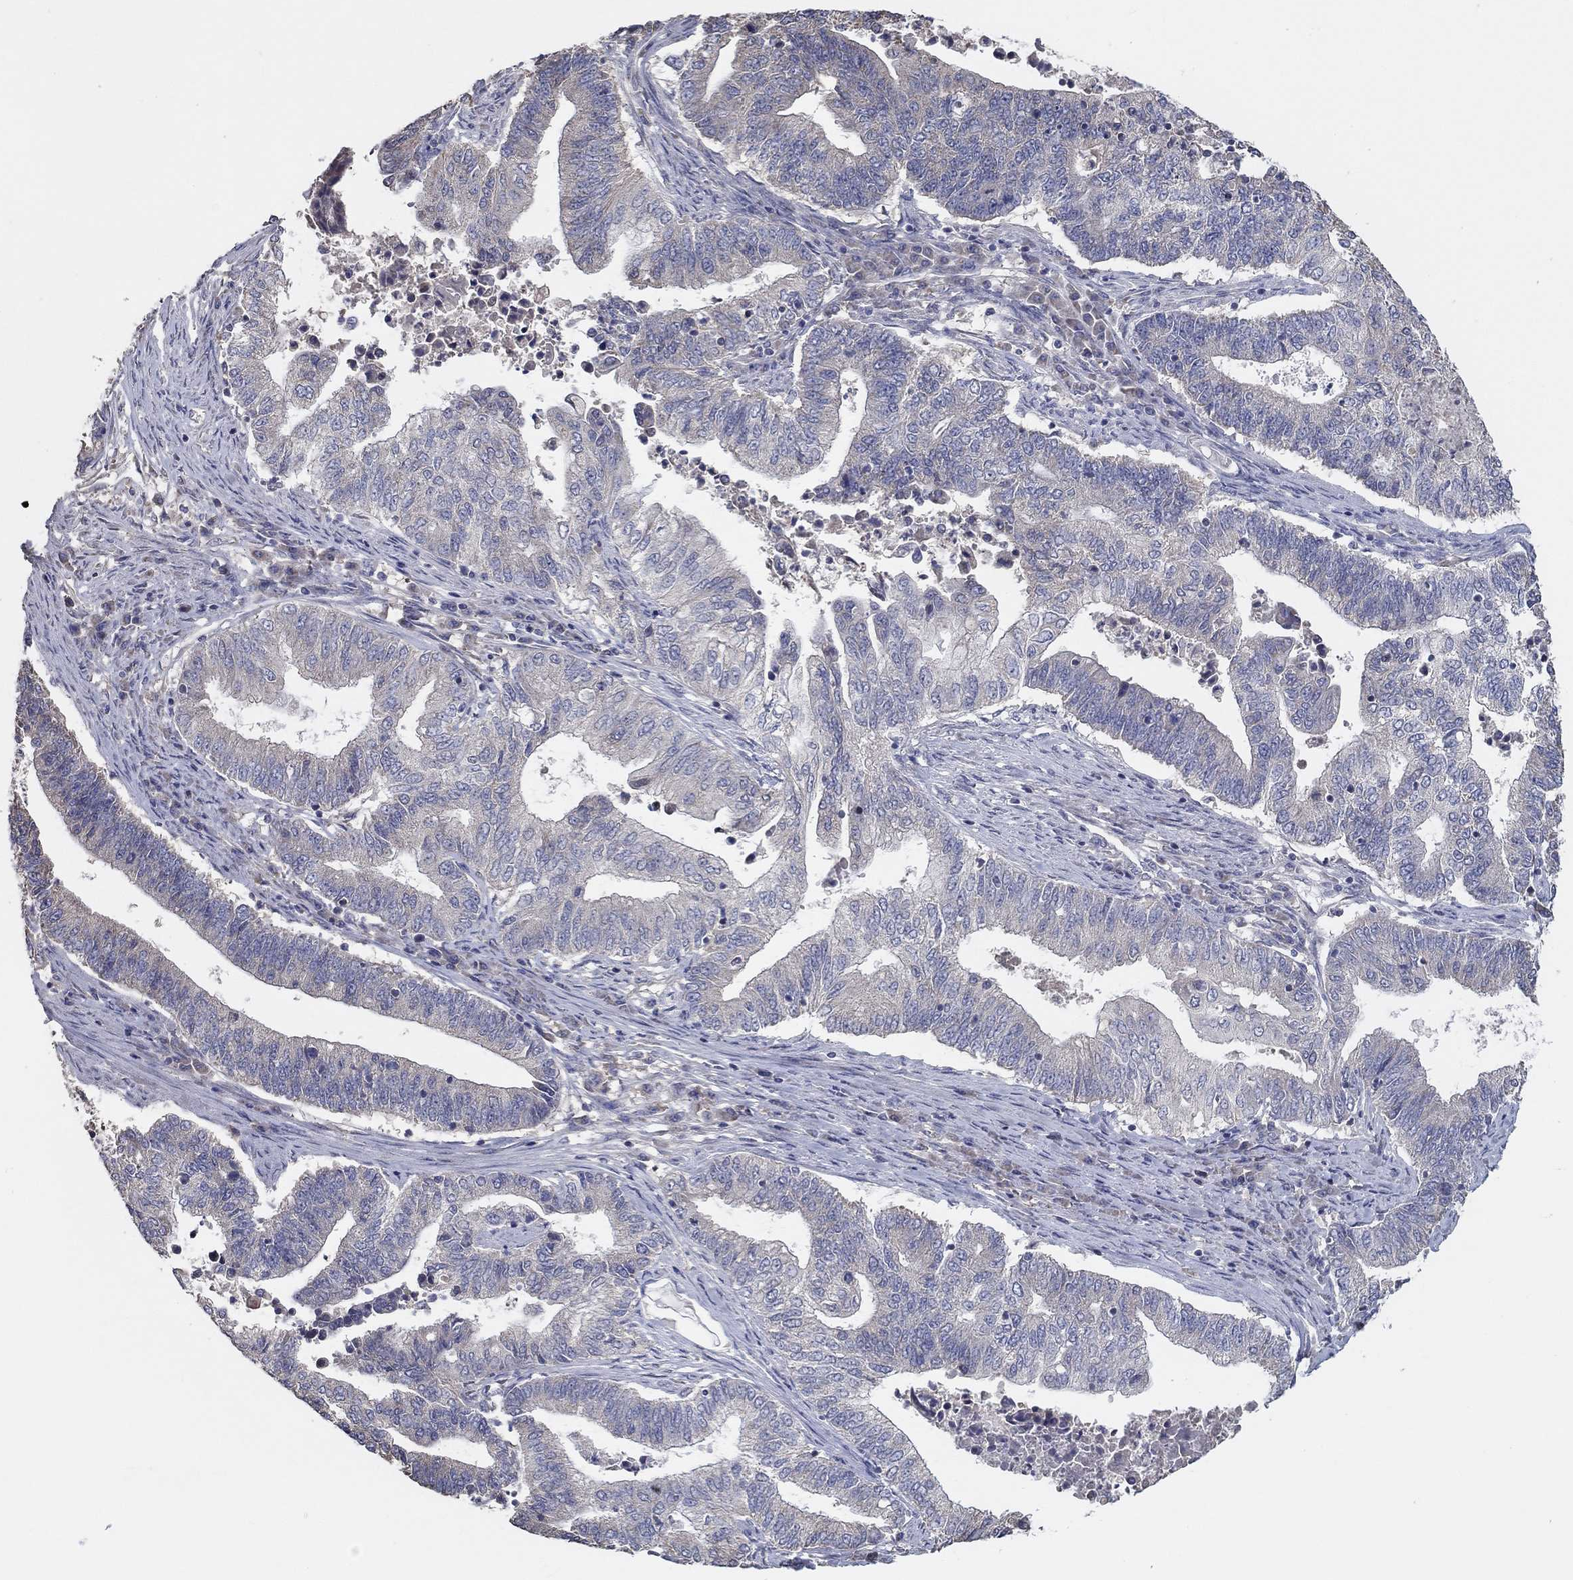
{"staining": {"intensity": "negative", "quantity": "none", "location": "none"}, "tissue": "endometrial cancer", "cell_type": "Tumor cells", "image_type": "cancer", "snomed": [{"axis": "morphology", "description": "Adenocarcinoma, NOS"}, {"axis": "topography", "description": "Uterus"}, {"axis": "topography", "description": "Endometrium"}], "caption": "This is an IHC photomicrograph of human endometrial cancer. There is no expression in tumor cells.", "gene": "DOCK3", "patient": {"sex": "female", "age": 54}}